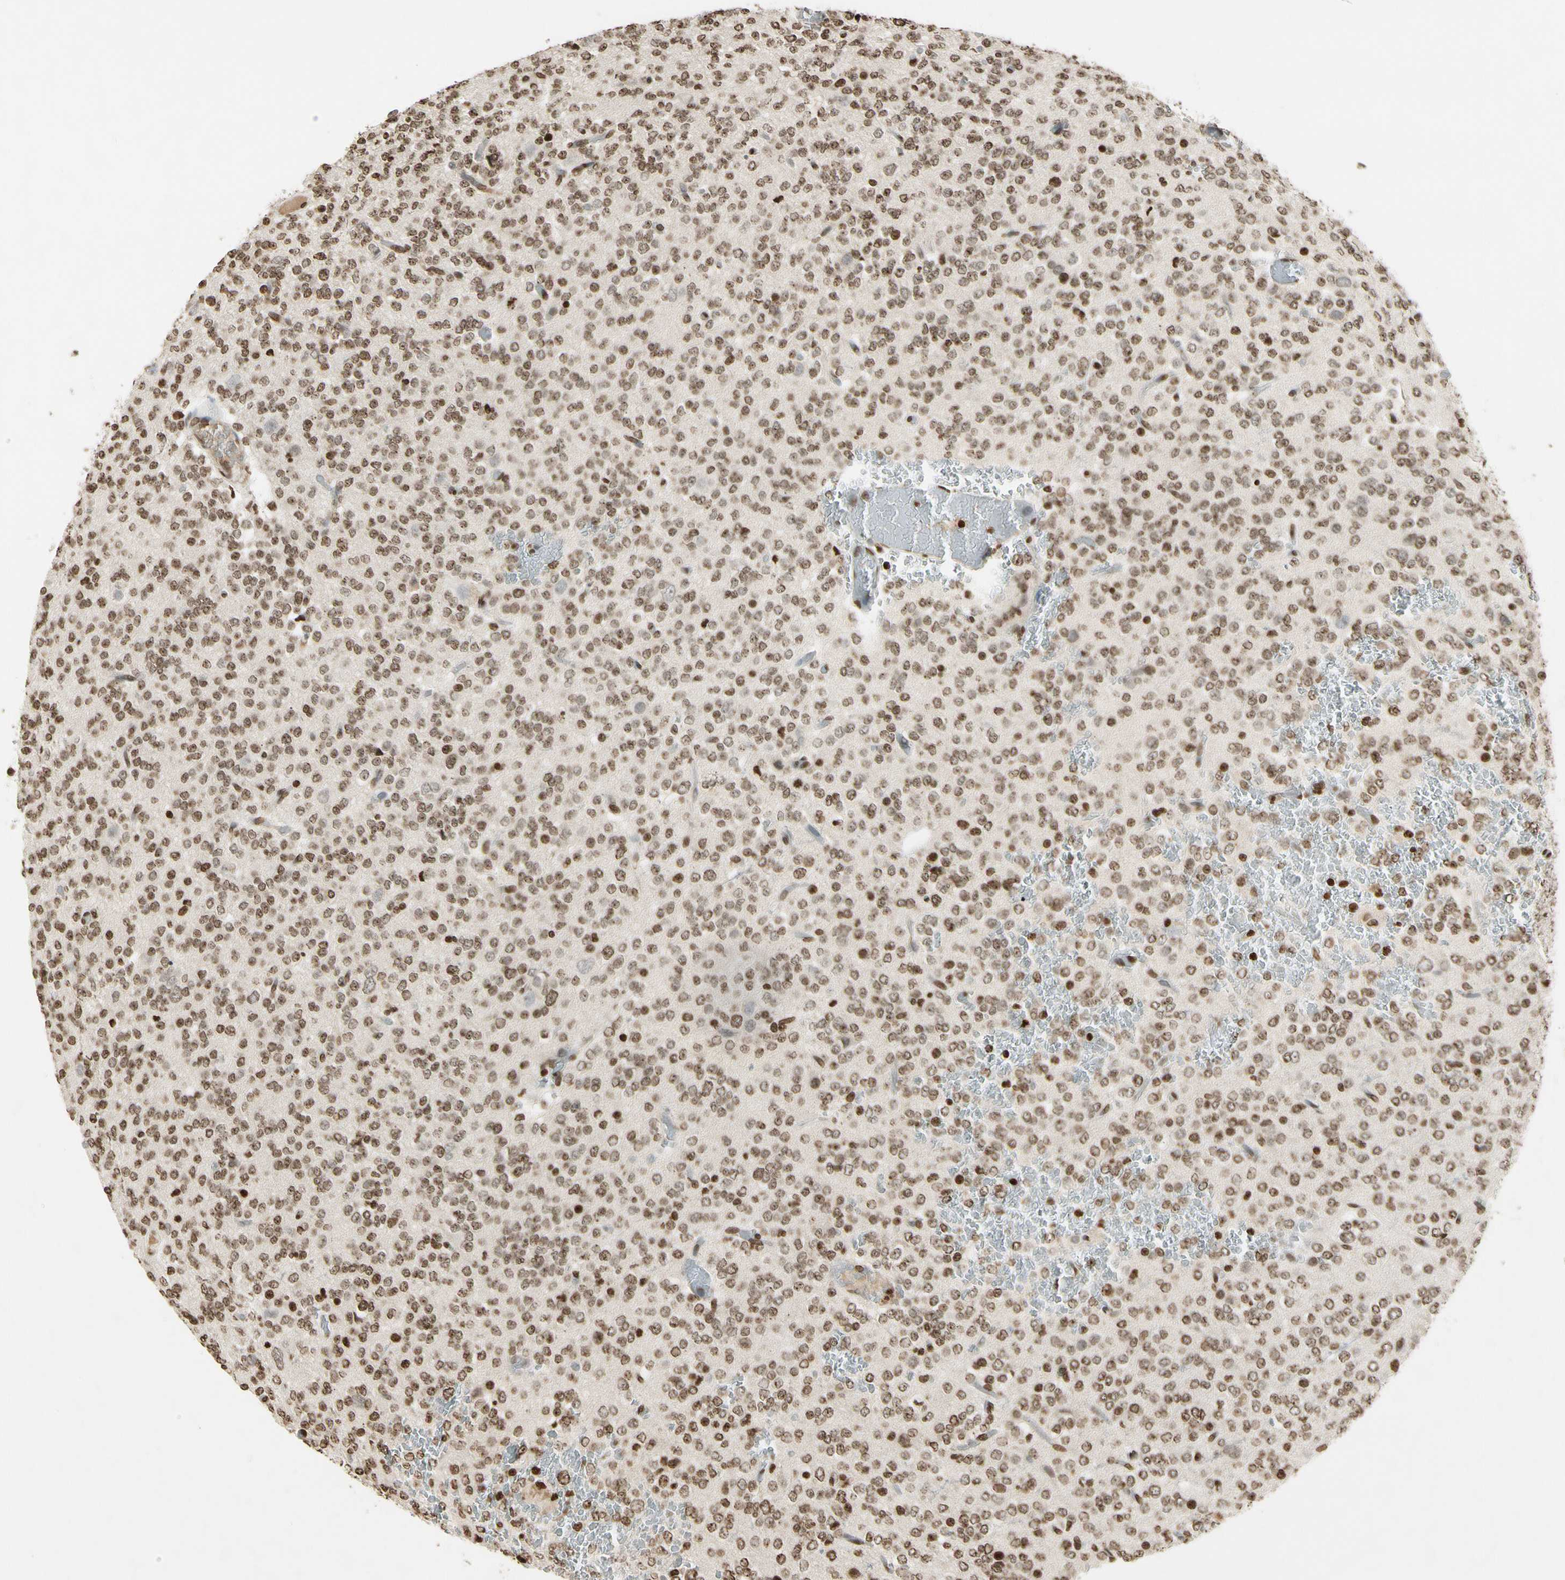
{"staining": {"intensity": "moderate", "quantity": ">75%", "location": "nuclear"}, "tissue": "glioma", "cell_type": "Tumor cells", "image_type": "cancer", "snomed": [{"axis": "morphology", "description": "Glioma, malignant, Low grade"}, {"axis": "topography", "description": "Brain"}], "caption": "Brown immunohistochemical staining in human glioma demonstrates moderate nuclear positivity in about >75% of tumor cells. Nuclei are stained in blue.", "gene": "RORA", "patient": {"sex": "male", "age": 38}}